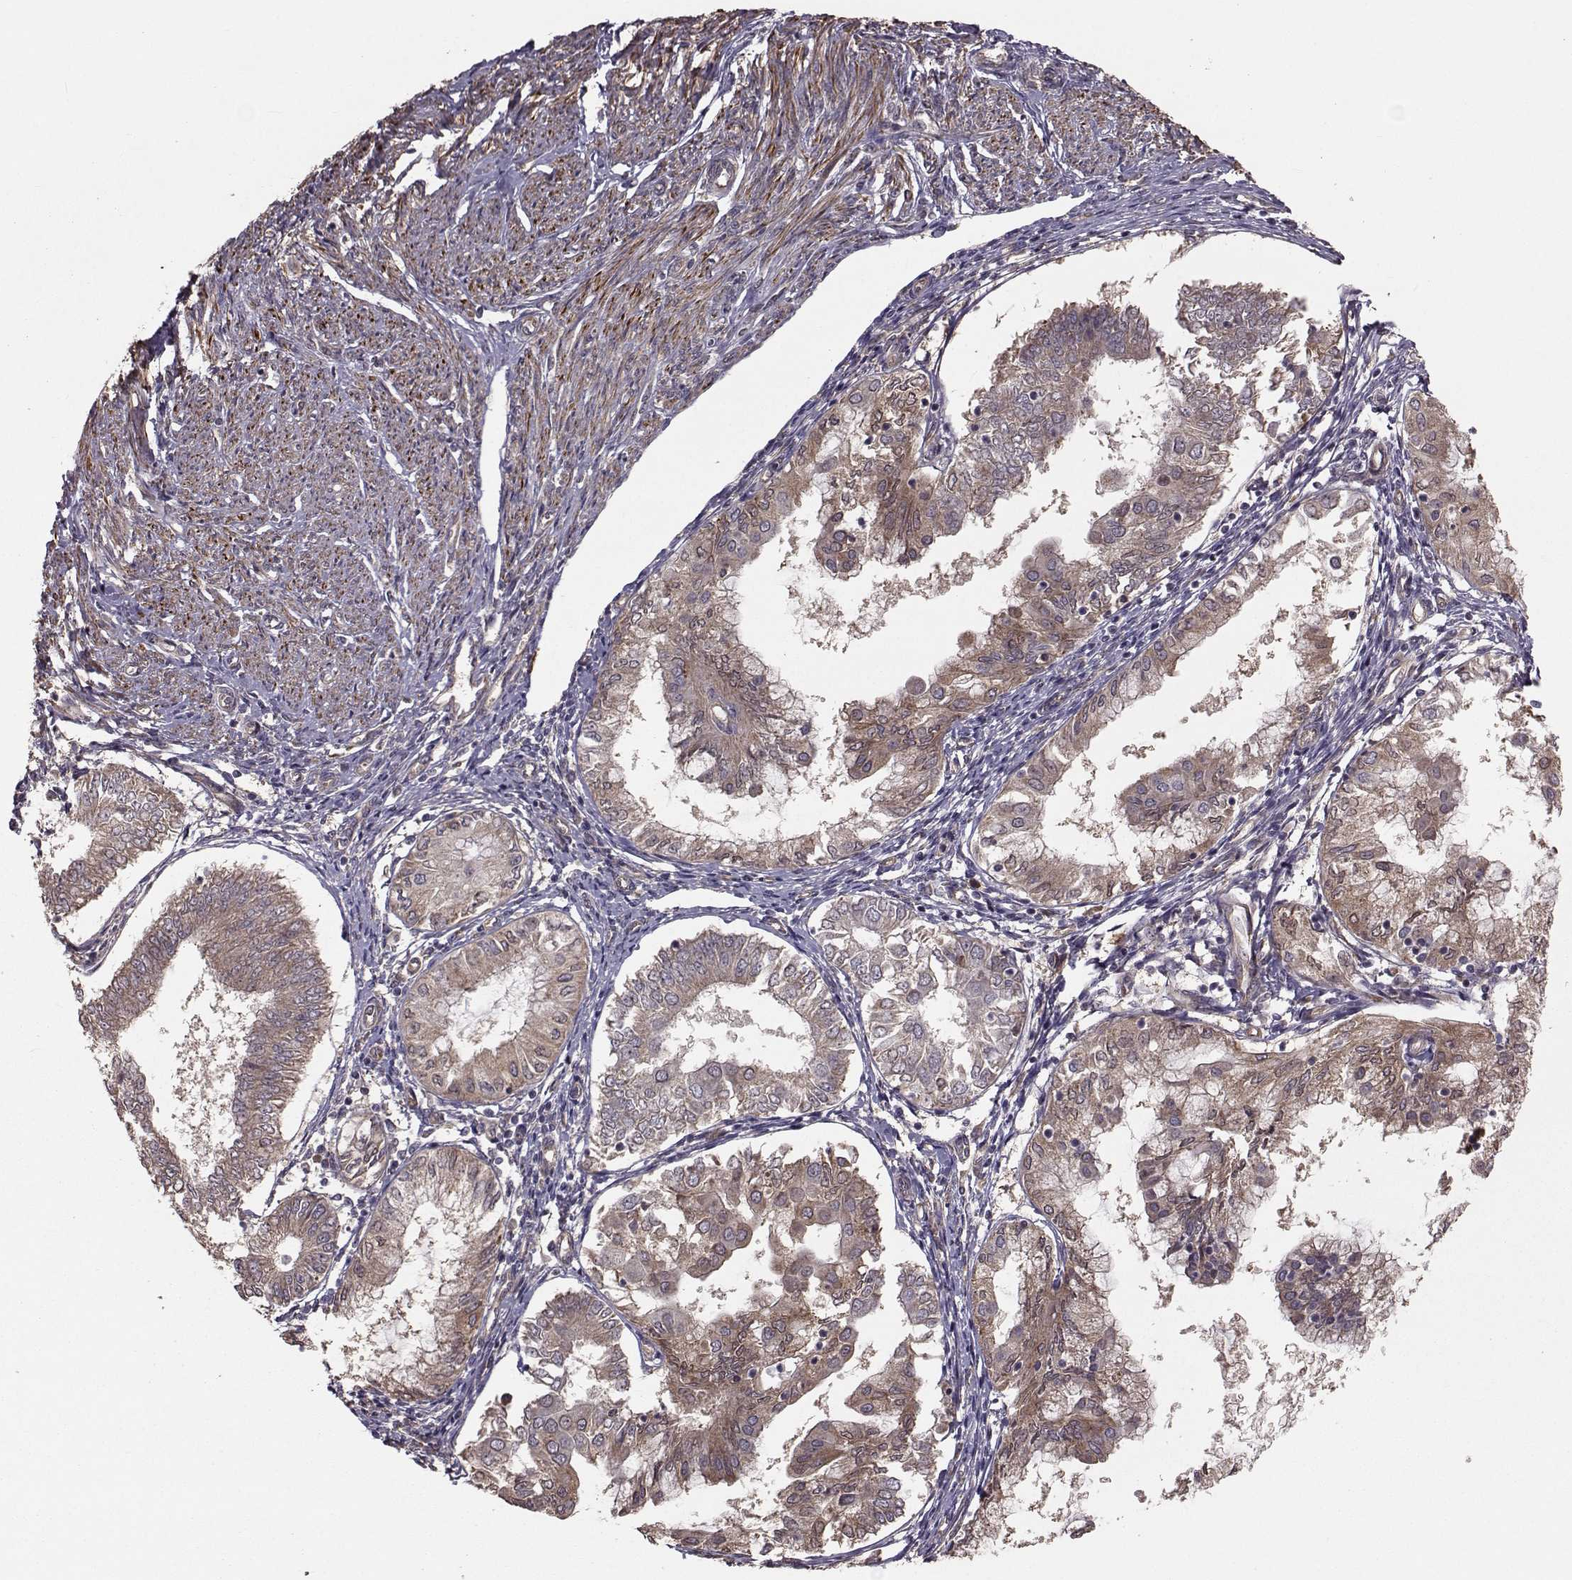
{"staining": {"intensity": "weak", "quantity": "25%-75%", "location": "cytoplasmic/membranous"}, "tissue": "endometrial cancer", "cell_type": "Tumor cells", "image_type": "cancer", "snomed": [{"axis": "morphology", "description": "Adenocarcinoma, NOS"}, {"axis": "topography", "description": "Endometrium"}], "caption": "Immunohistochemical staining of endometrial cancer displays low levels of weak cytoplasmic/membranous staining in approximately 25%-75% of tumor cells.", "gene": "TRIP10", "patient": {"sex": "female", "age": 68}}